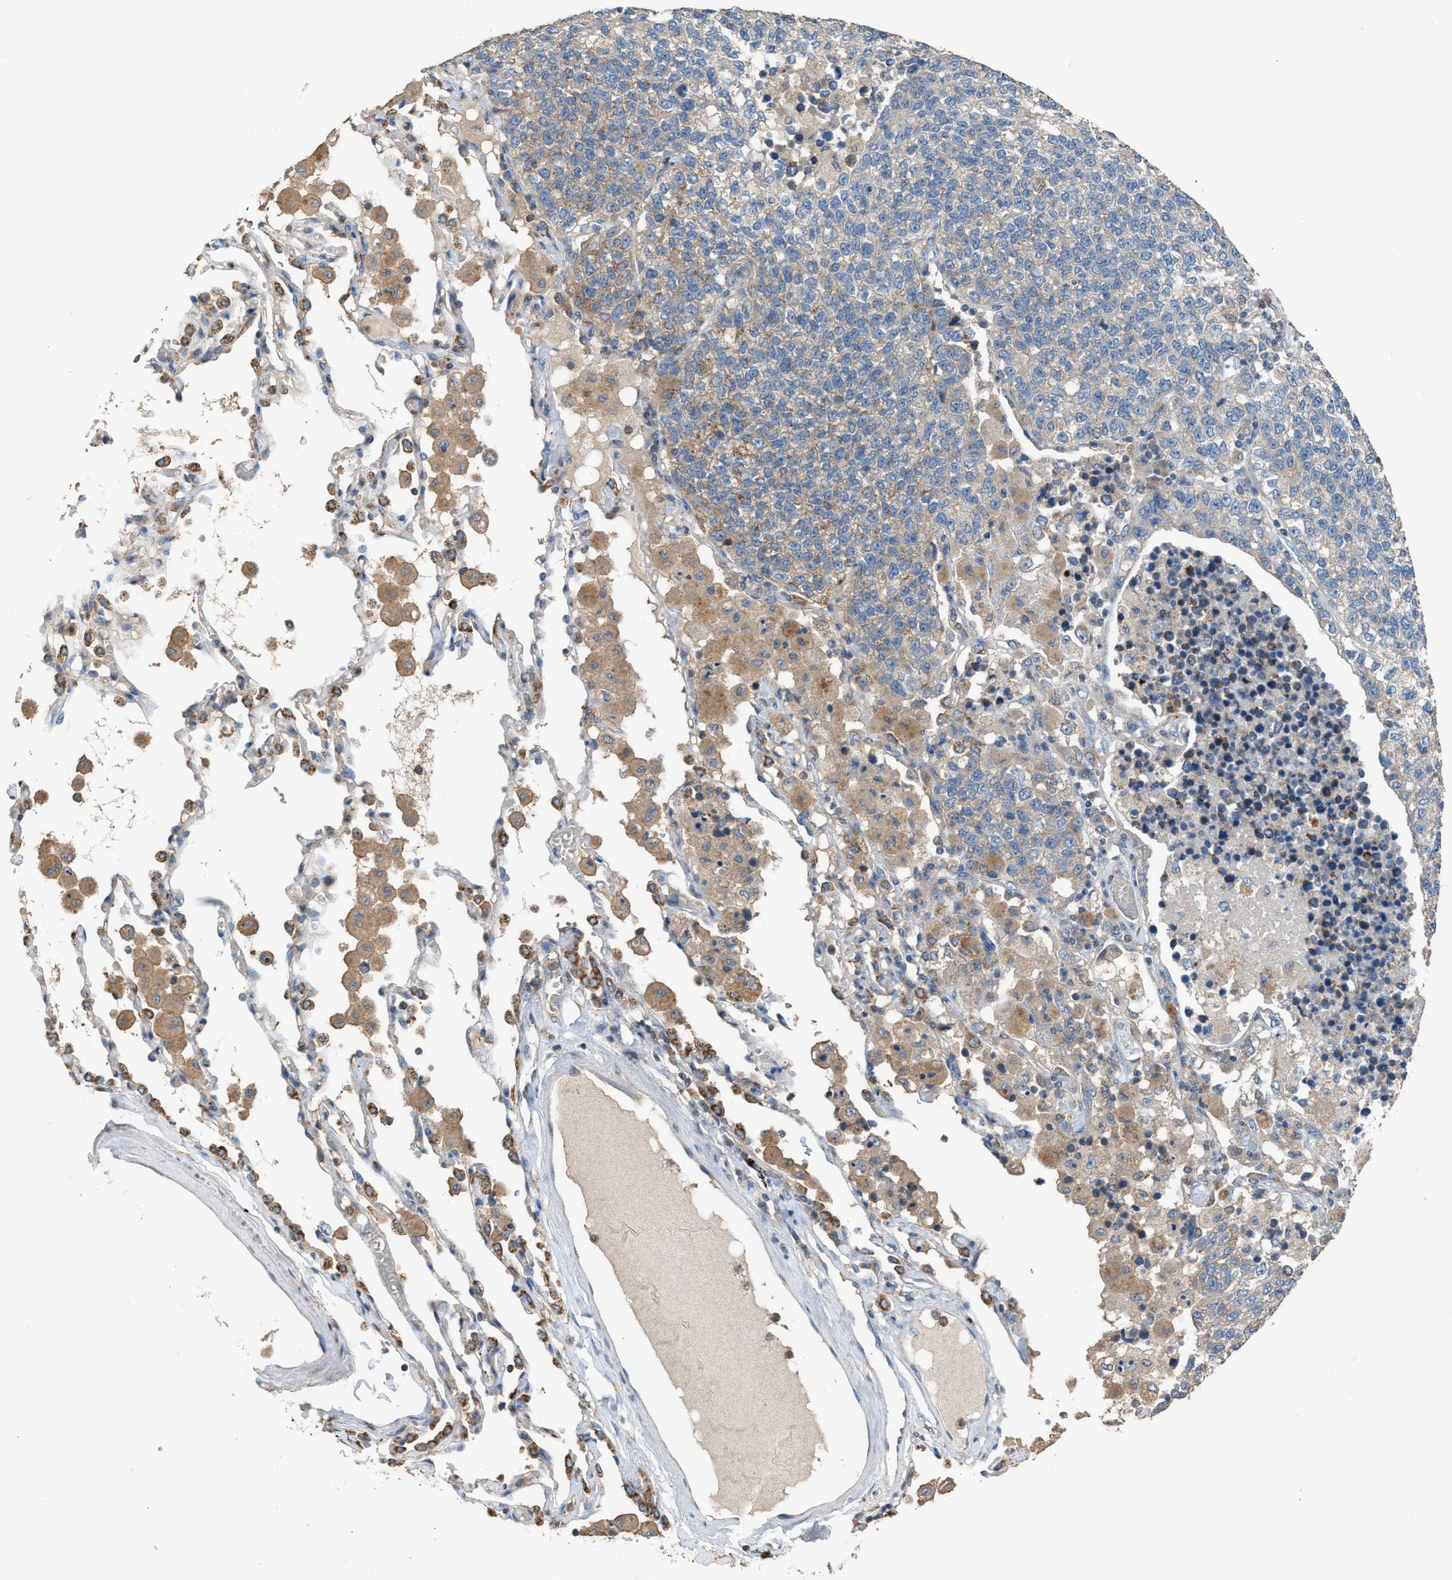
{"staining": {"intensity": "weak", "quantity": "25%-75%", "location": "cytoplasmic/membranous"}, "tissue": "lung cancer", "cell_type": "Tumor cells", "image_type": "cancer", "snomed": [{"axis": "morphology", "description": "Adenocarcinoma, NOS"}, {"axis": "topography", "description": "Lung"}], "caption": "Immunohistochemistry (IHC) (DAB (3,3'-diaminobenzidine)) staining of lung cancer displays weak cytoplasmic/membranous protein positivity in about 25%-75% of tumor cells.", "gene": "TPK1", "patient": {"sex": "male", "age": 49}}